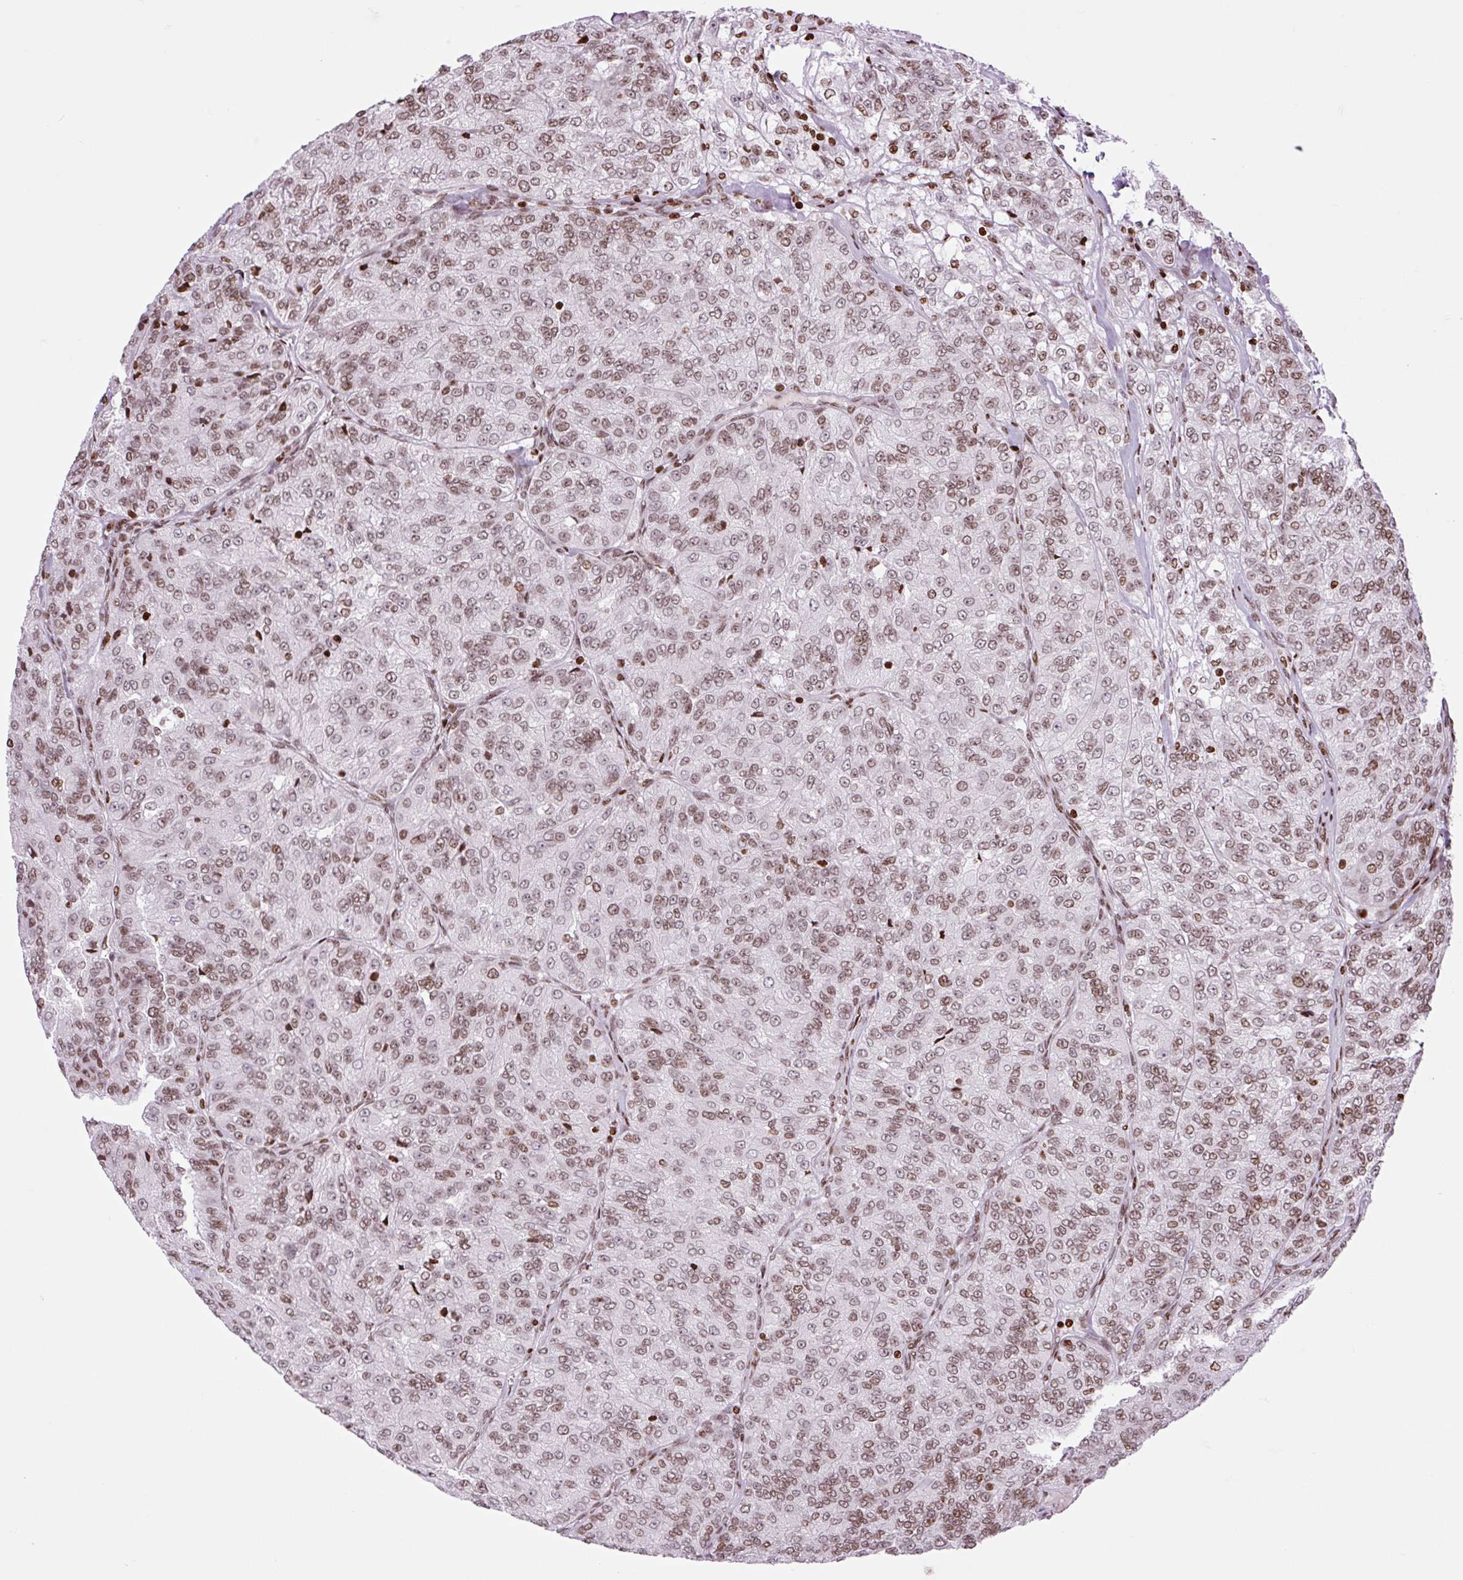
{"staining": {"intensity": "moderate", "quantity": ">75%", "location": "nuclear"}, "tissue": "renal cancer", "cell_type": "Tumor cells", "image_type": "cancer", "snomed": [{"axis": "morphology", "description": "Adenocarcinoma, NOS"}, {"axis": "topography", "description": "Kidney"}], "caption": "An IHC micrograph of tumor tissue is shown. Protein staining in brown highlights moderate nuclear positivity in adenocarcinoma (renal) within tumor cells. (DAB = brown stain, brightfield microscopy at high magnification).", "gene": "H1-3", "patient": {"sex": "female", "age": 63}}